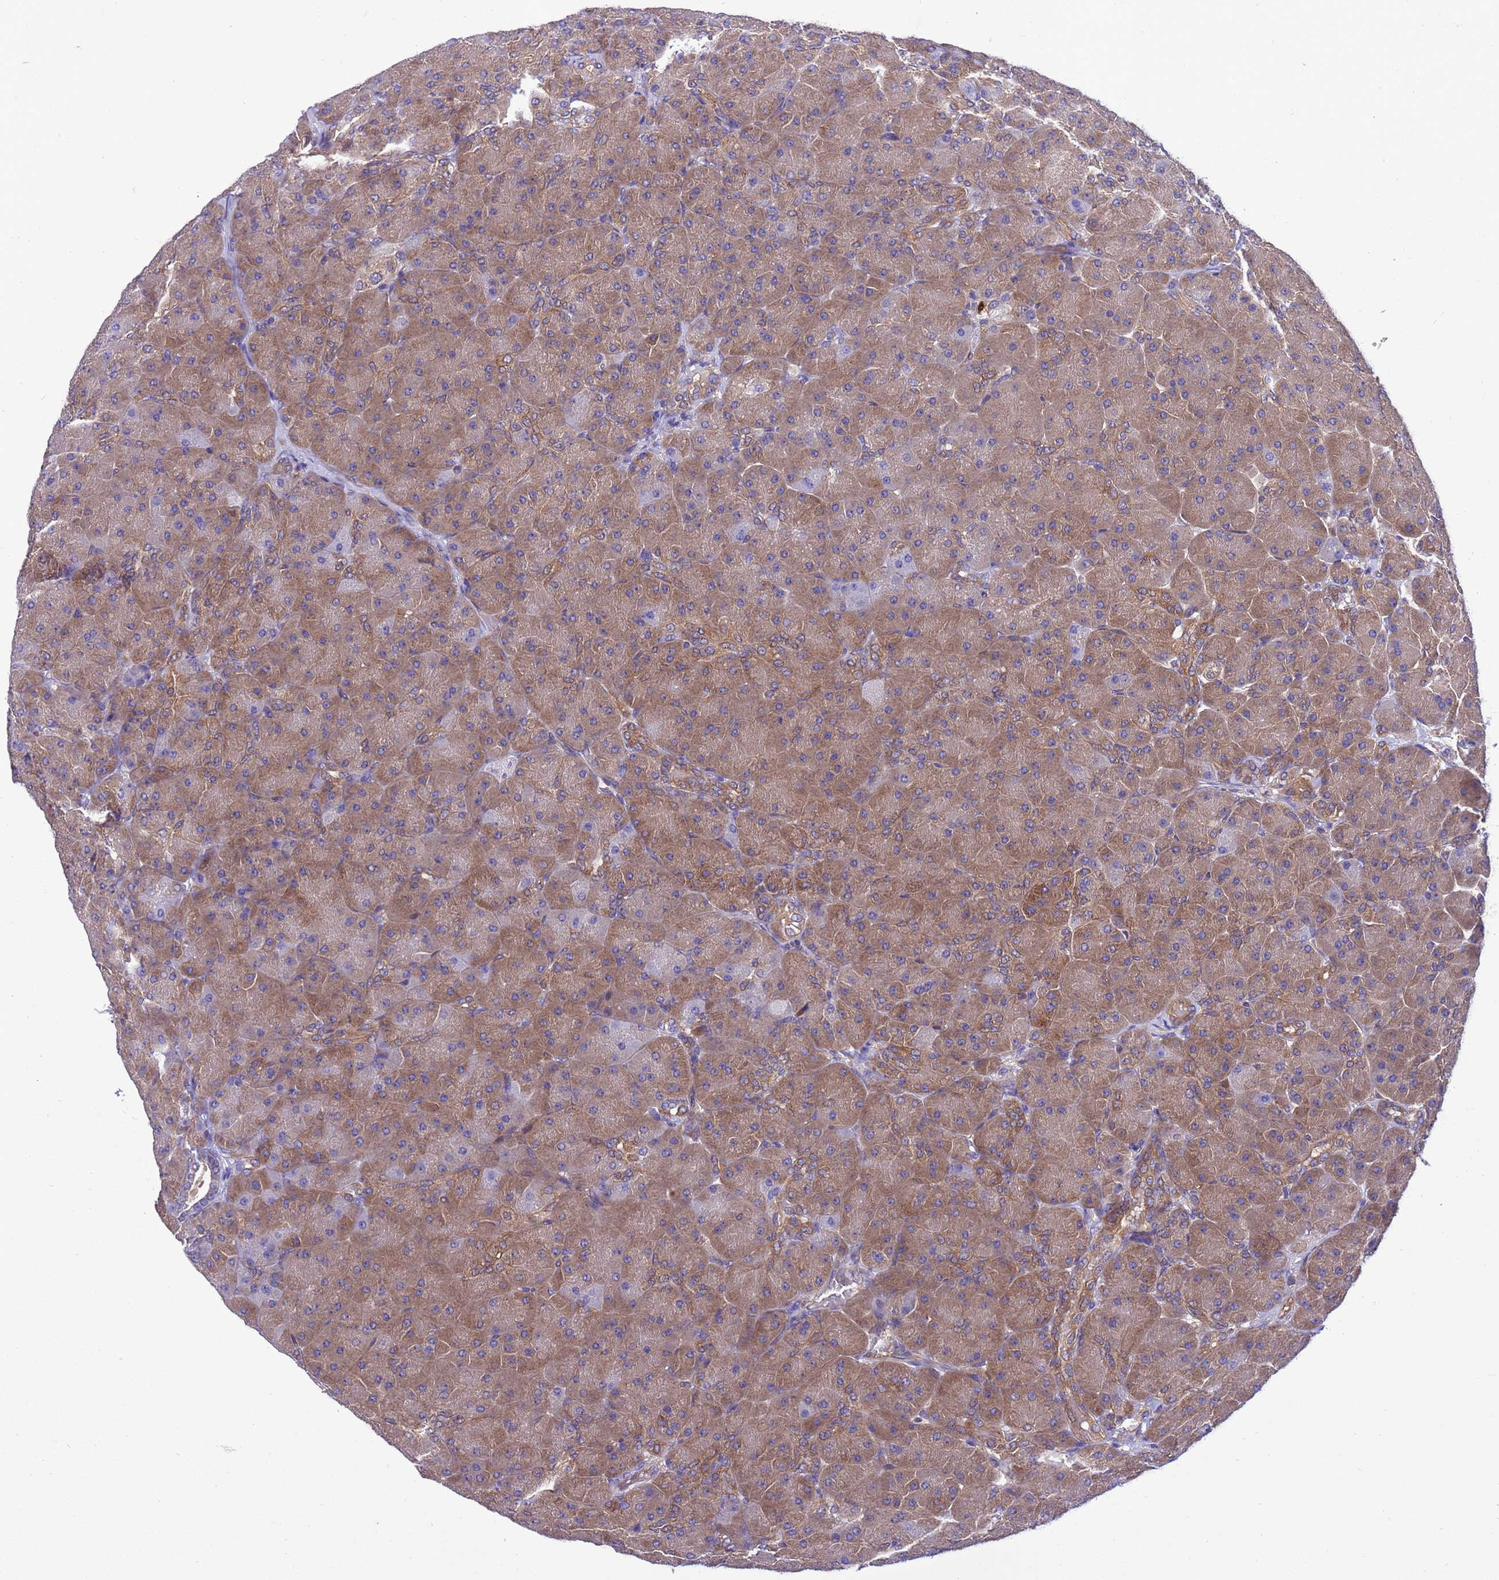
{"staining": {"intensity": "moderate", "quantity": ">75%", "location": "cytoplasmic/membranous"}, "tissue": "pancreas", "cell_type": "Exocrine glandular cells", "image_type": "normal", "snomed": [{"axis": "morphology", "description": "Normal tissue, NOS"}, {"axis": "topography", "description": "Pancreas"}], "caption": "IHC staining of normal pancreas, which displays medium levels of moderate cytoplasmic/membranous positivity in about >75% of exocrine glandular cells indicating moderate cytoplasmic/membranous protein expression. The staining was performed using DAB (3,3'-diaminobenzidine) (brown) for protein detection and nuclei were counterstained in hematoxylin (blue).", "gene": "RABEP2", "patient": {"sex": "male", "age": 66}}